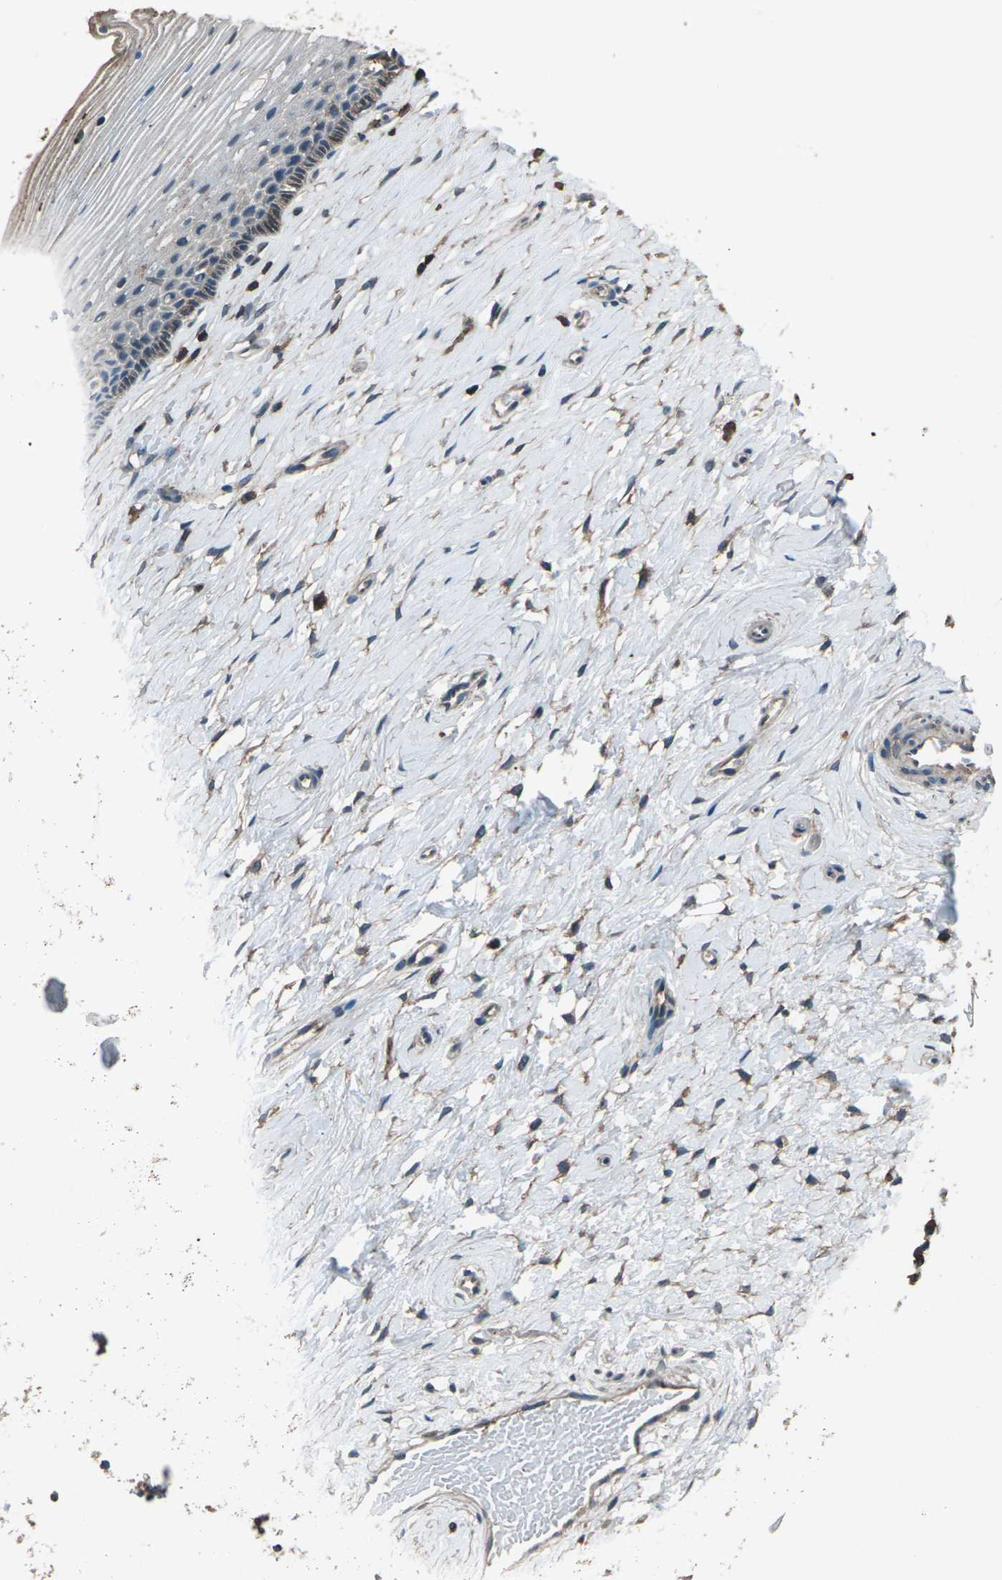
{"staining": {"intensity": "moderate", "quantity": ">75%", "location": "cytoplasmic/membranous"}, "tissue": "cervix", "cell_type": "Glandular cells", "image_type": "normal", "snomed": [{"axis": "morphology", "description": "Normal tissue, NOS"}, {"axis": "topography", "description": "Cervix"}], "caption": "Immunohistochemistry (IHC) of benign human cervix reveals medium levels of moderate cytoplasmic/membranous positivity in approximately >75% of glandular cells.", "gene": "CMTM4", "patient": {"sex": "female", "age": 39}}